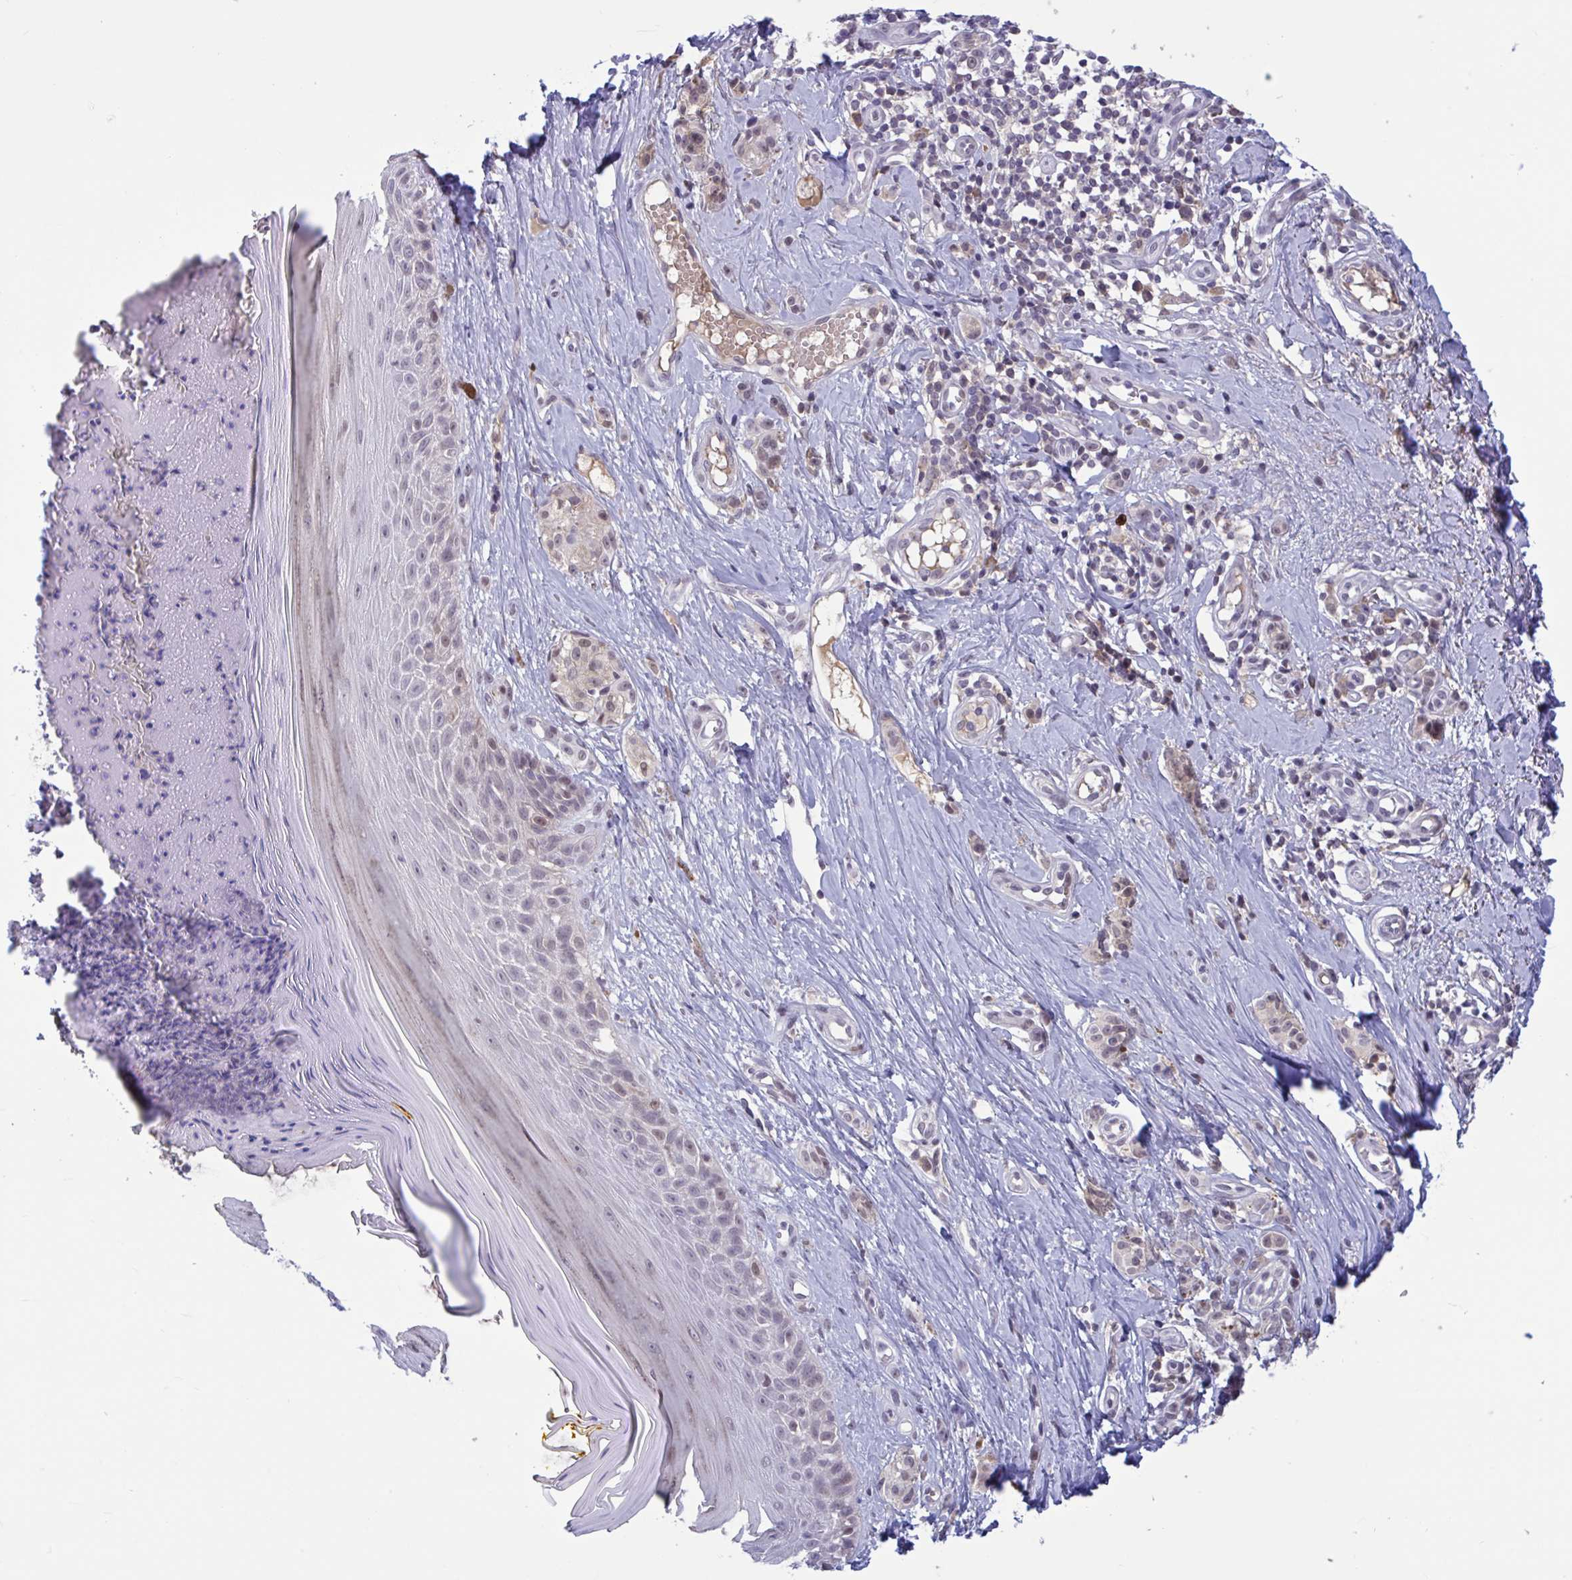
{"staining": {"intensity": "weak", "quantity": "<25%", "location": "nuclear"}, "tissue": "melanoma", "cell_type": "Tumor cells", "image_type": "cancer", "snomed": [{"axis": "morphology", "description": "Malignant melanoma, NOS"}, {"axis": "topography", "description": "Skin"}], "caption": "IHC of melanoma displays no positivity in tumor cells. Nuclei are stained in blue.", "gene": "CNGB3", "patient": {"sex": "male", "age": 74}}